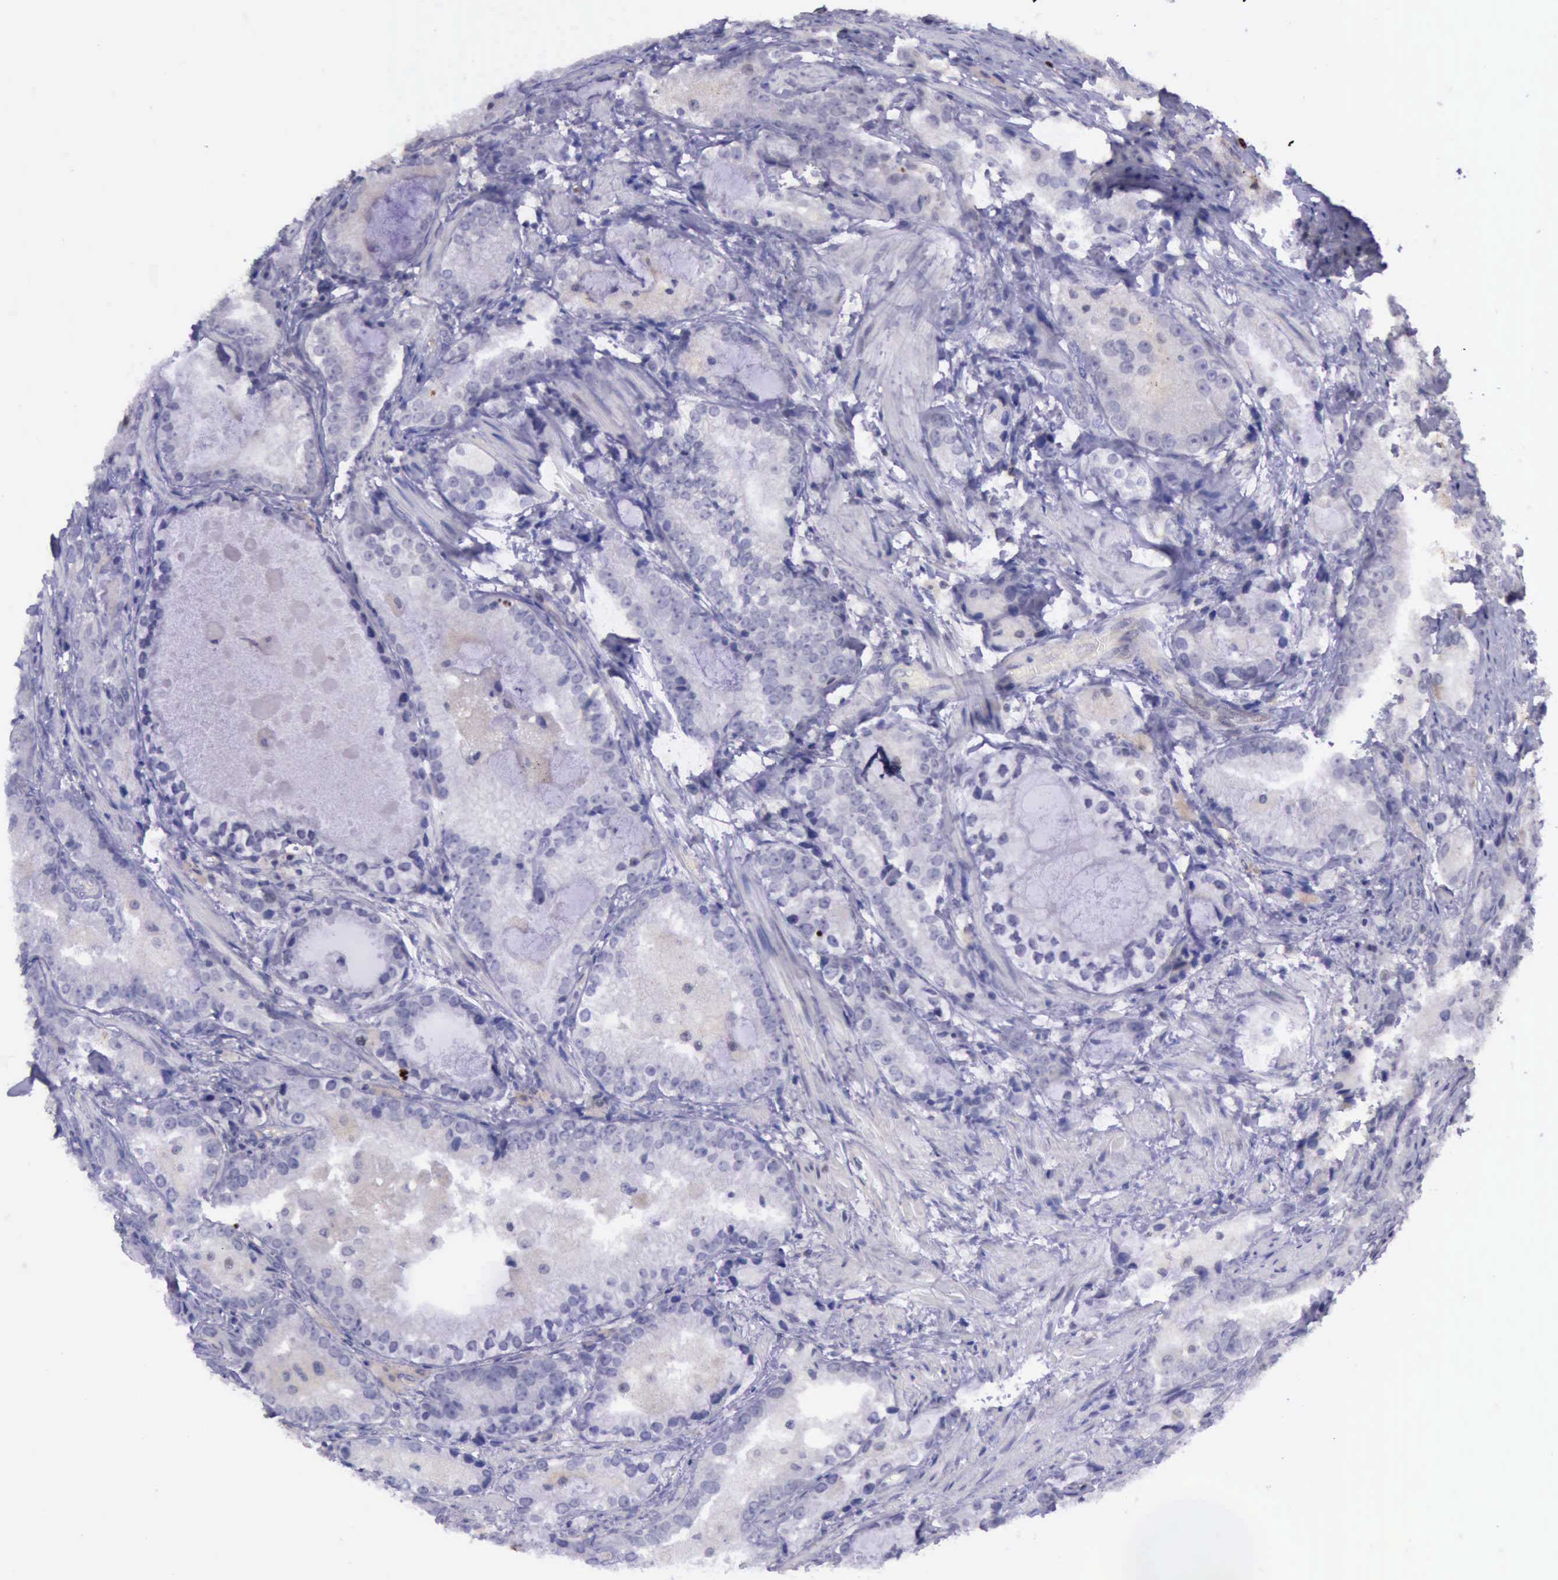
{"staining": {"intensity": "strong", "quantity": "<25%", "location": "nuclear"}, "tissue": "prostate cancer", "cell_type": "Tumor cells", "image_type": "cancer", "snomed": [{"axis": "morphology", "description": "Adenocarcinoma, High grade"}, {"axis": "topography", "description": "Prostate"}], "caption": "DAB immunohistochemical staining of prostate cancer exhibits strong nuclear protein expression in about <25% of tumor cells.", "gene": "PARP1", "patient": {"sex": "male", "age": 63}}